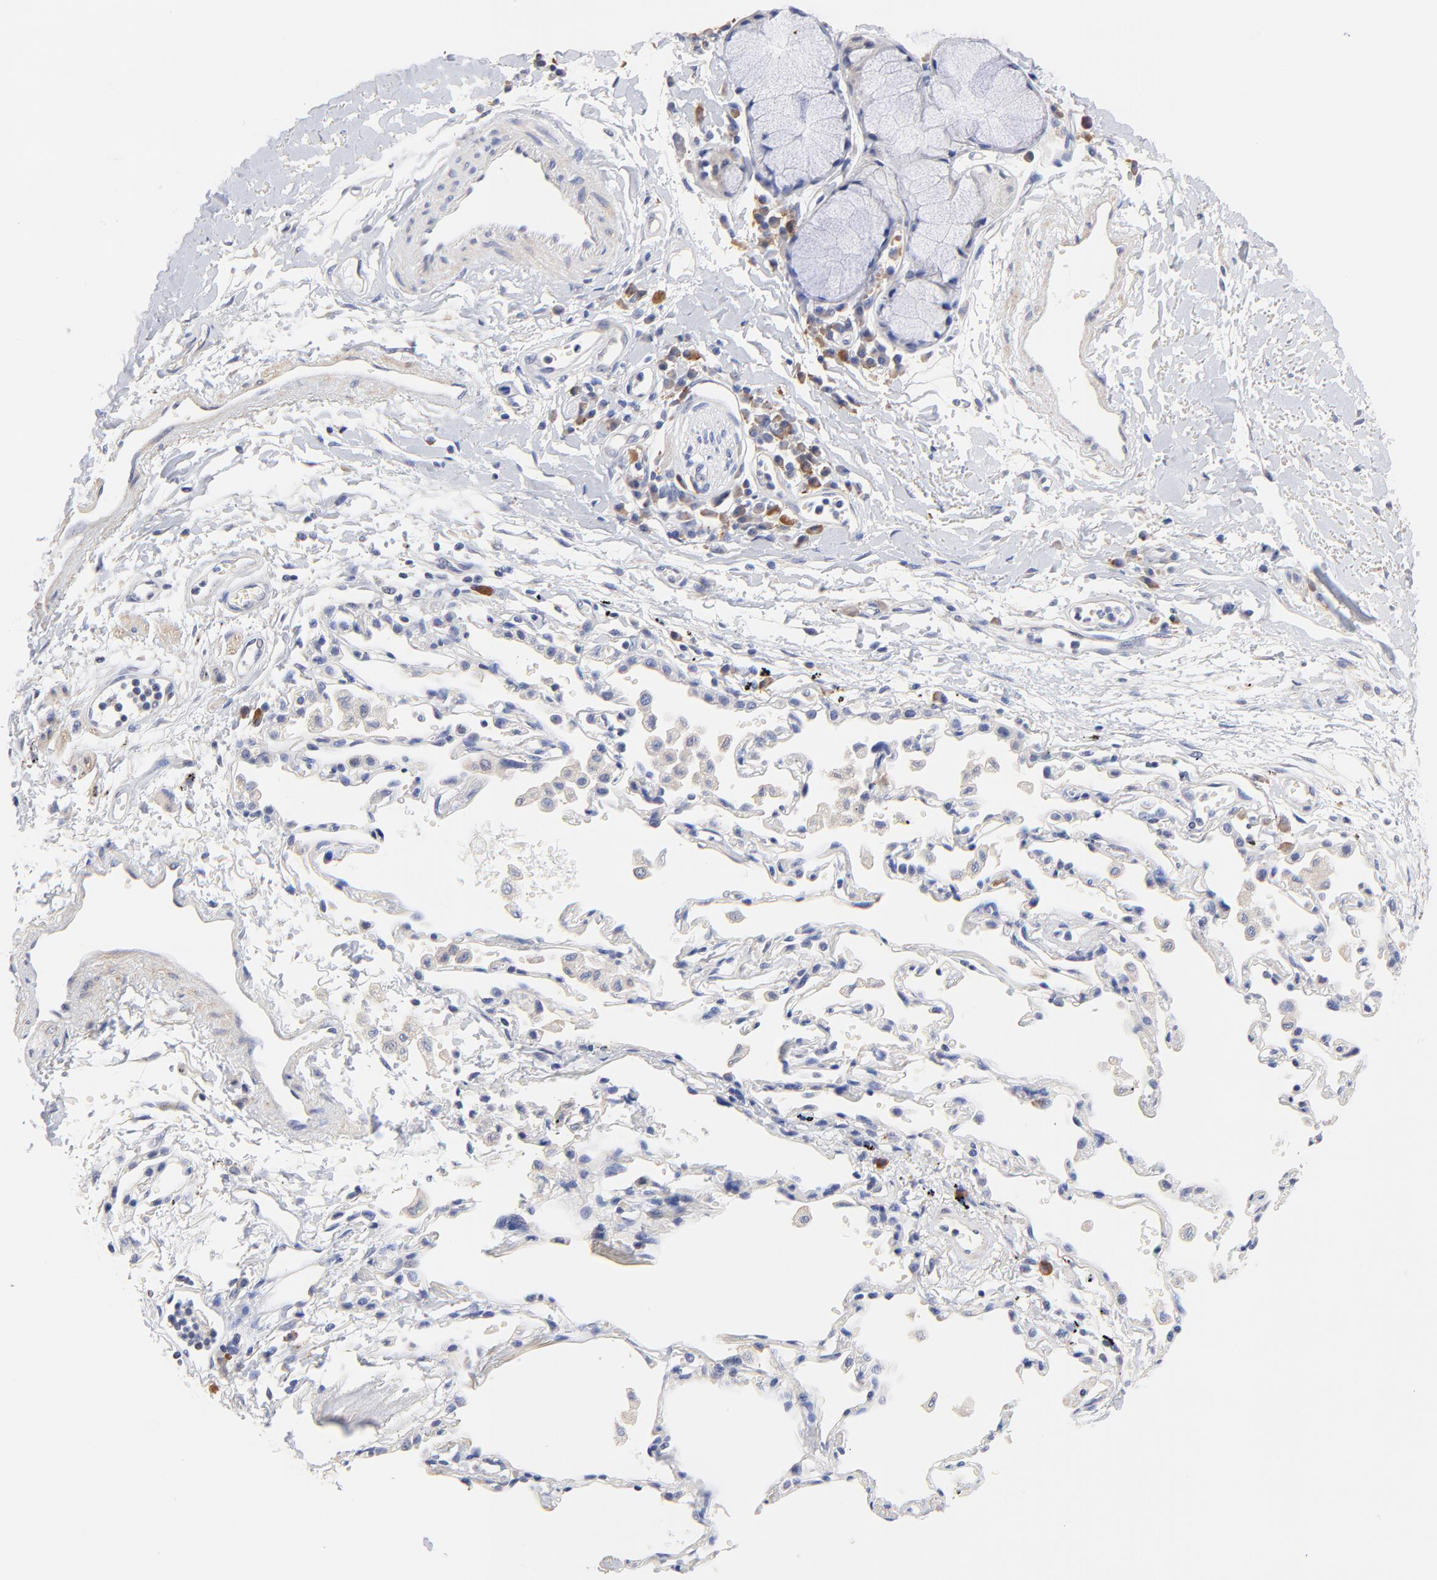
{"staining": {"intensity": "negative", "quantity": "none", "location": "none"}, "tissue": "adipose tissue", "cell_type": "Adipocytes", "image_type": "normal", "snomed": [{"axis": "morphology", "description": "Normal tissue, NOS"}, {"axis": "morphology", "description": "Adenocarcinoma, NOS"}, {"axis": "topography", "description": "Cartilage tissue"}, {"axis": "topography", "description": "Bronchus"}, {"axis": "topography", "description": "Lung"}], "caption": "Immunohistochemistry of benign adipose tissue shows no expression in adipocytes. (IHC, brightfield microscopy, high magnification).", "gene": "TWNK", "patient": {"sex": "female", "age": 67}}